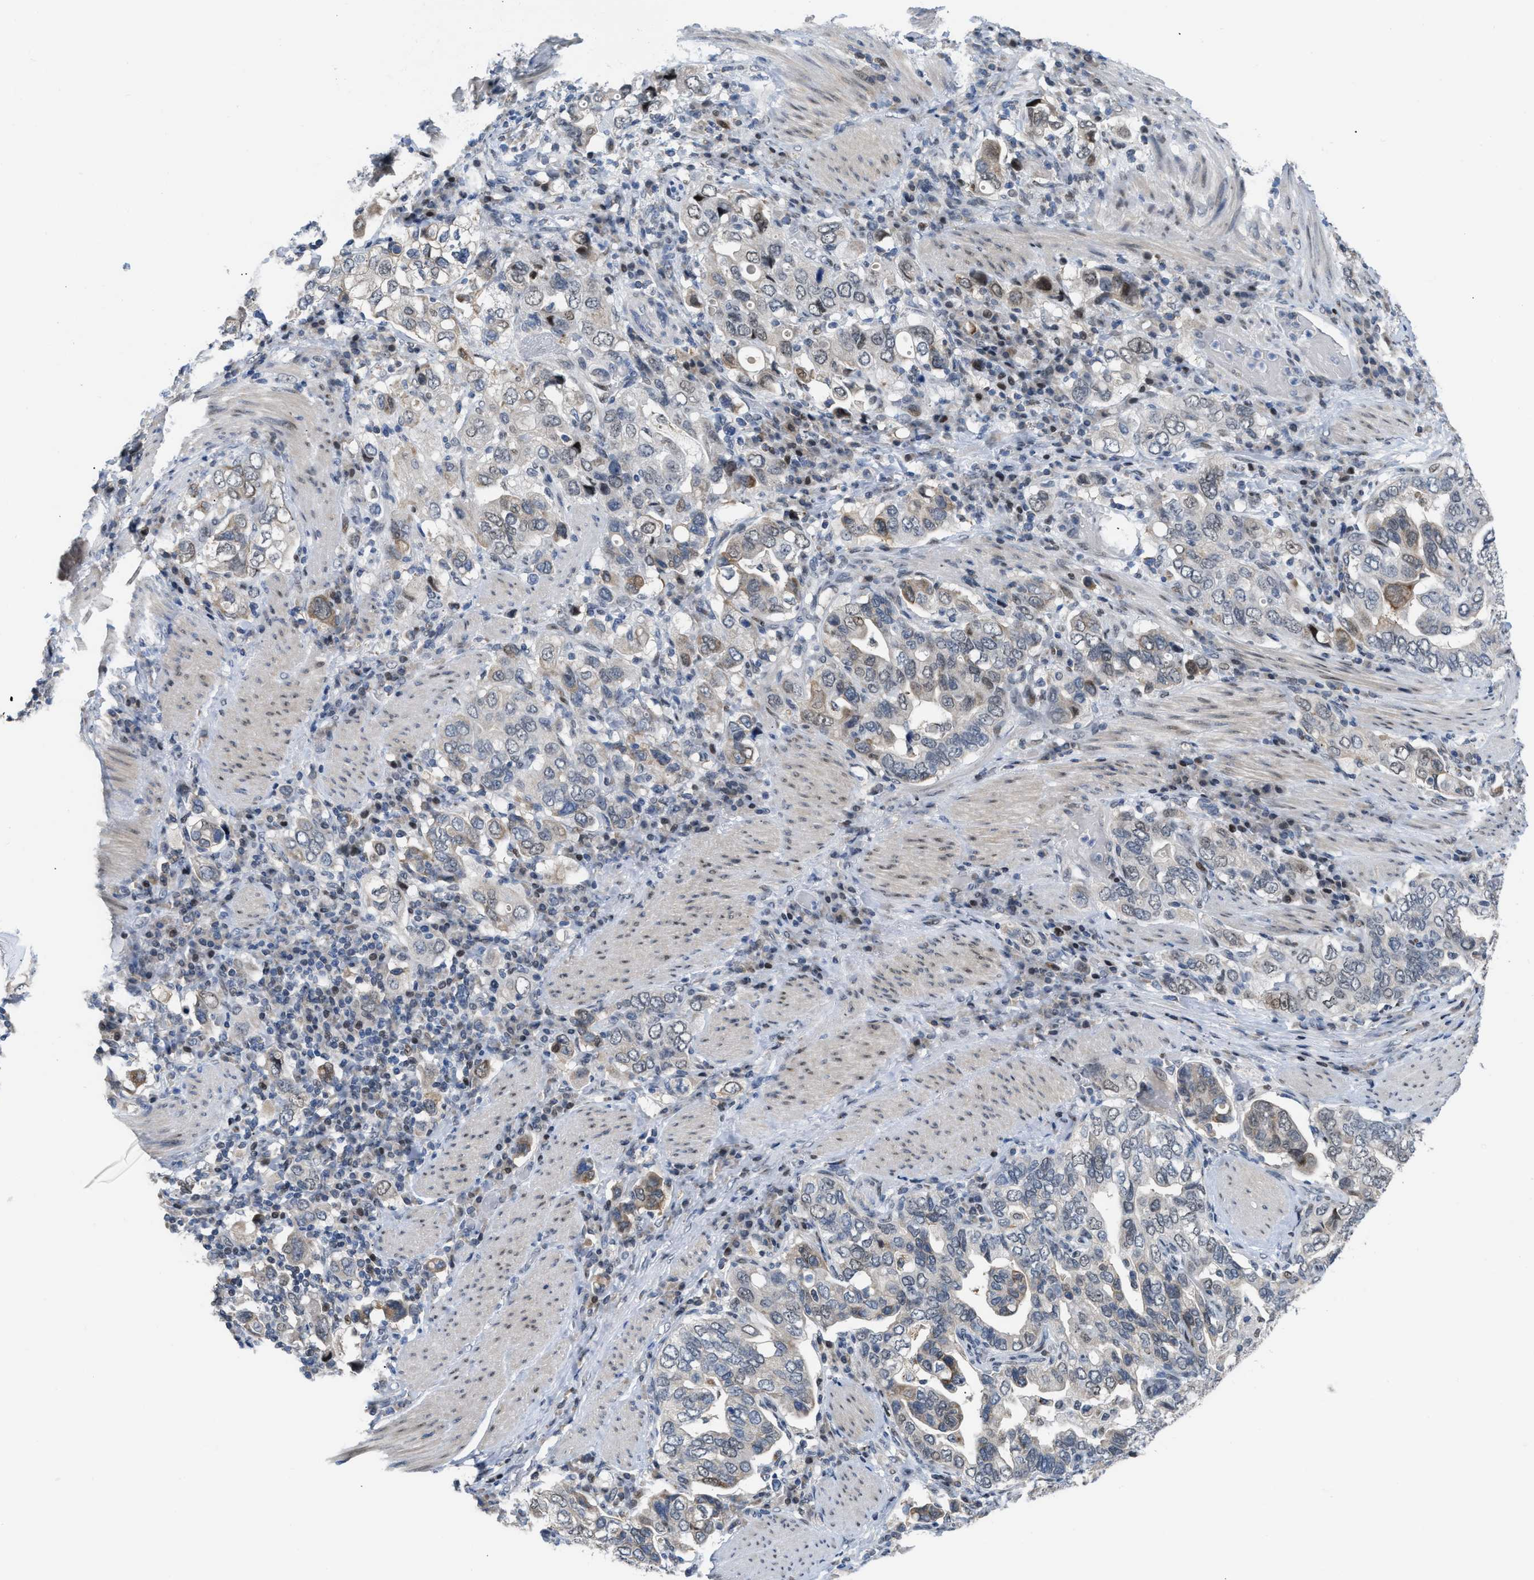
{"staining": {"intensity": "weak", "quantity": "<25%", "location": "cytoplasmic/membranous,nuclear"}, "tissue": "stomach cancer", "cell_type": "Tumor cells", "image_type": "cancer", "snomed": [{"axis": "morphology", "description": "Adenocarcinoma, NOS"}, {"axis": "topography", "description": "Stomach, upper"}], "caption": "Tumor cells are negative for brown protein staining in stomach cancer. (DAB IHC visualized using brightfield microscopy, high magnification).", "gene": "SETDB1", "patient": {"sex": "male", "age": 62}}